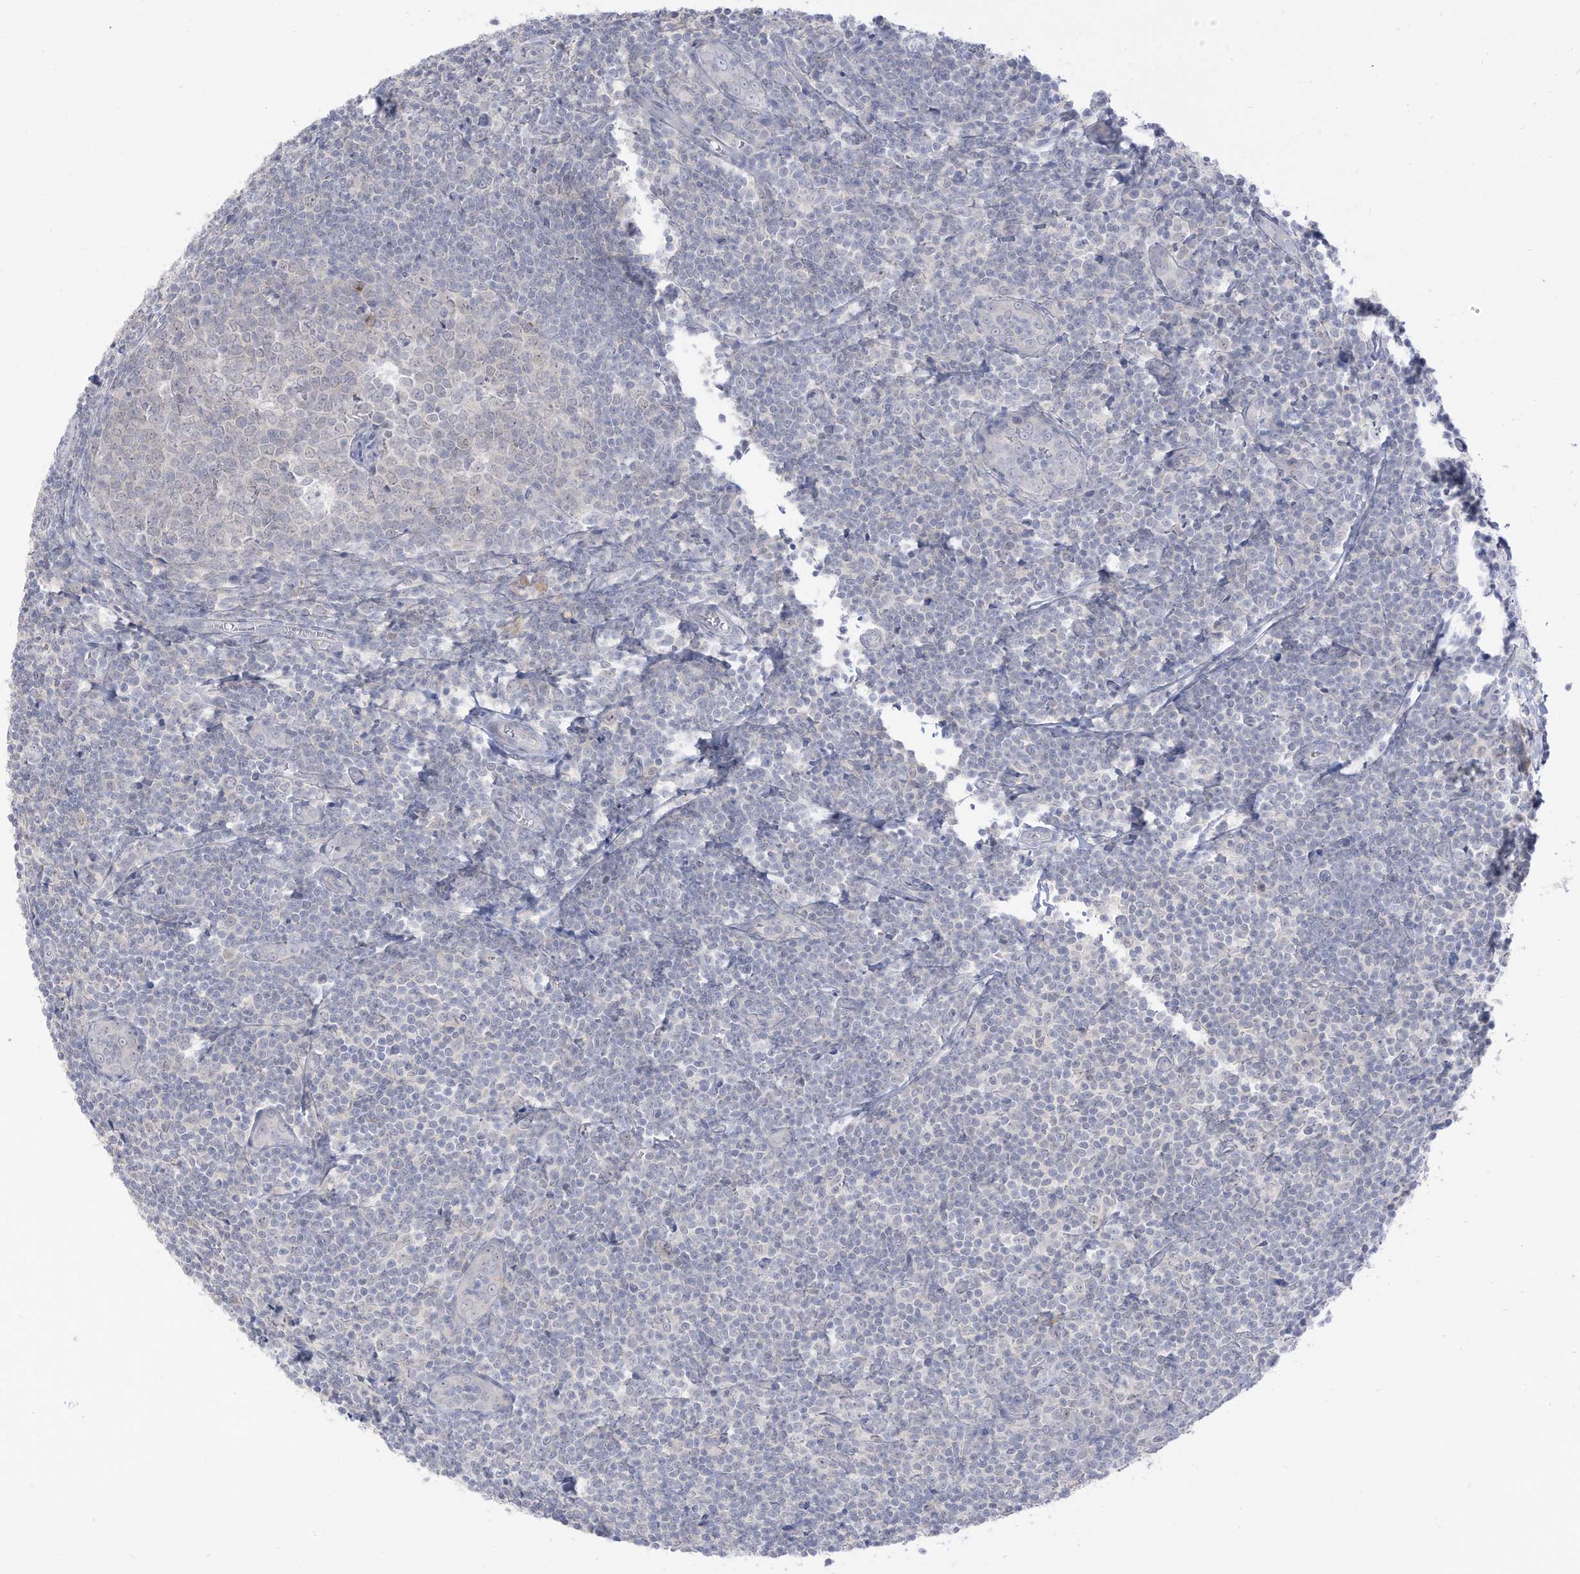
{"staining": {"intensity": "negative", "quantity": "none", "location": "none"}, "tissue": "tonsil", "cell_type": "Germinal center cells", "image_type": "normal", "snomed": [{"axis": "morphology", "description": "Normal tissue, NOS"}, {"axis": "topography", "description": "Tonsil"}], "caption": "Immunohistochemistry histopathology image of unremarkable human tonsil stained for a protein (brown), which exhibits no staining in germinal center cells. (Stains: DAB IHC with hematoxylin counter stain, Microscopy: brightfield microscopy at high magnification).", "gene": "OGT", "patient": {"sex": "male", "age": 27}}